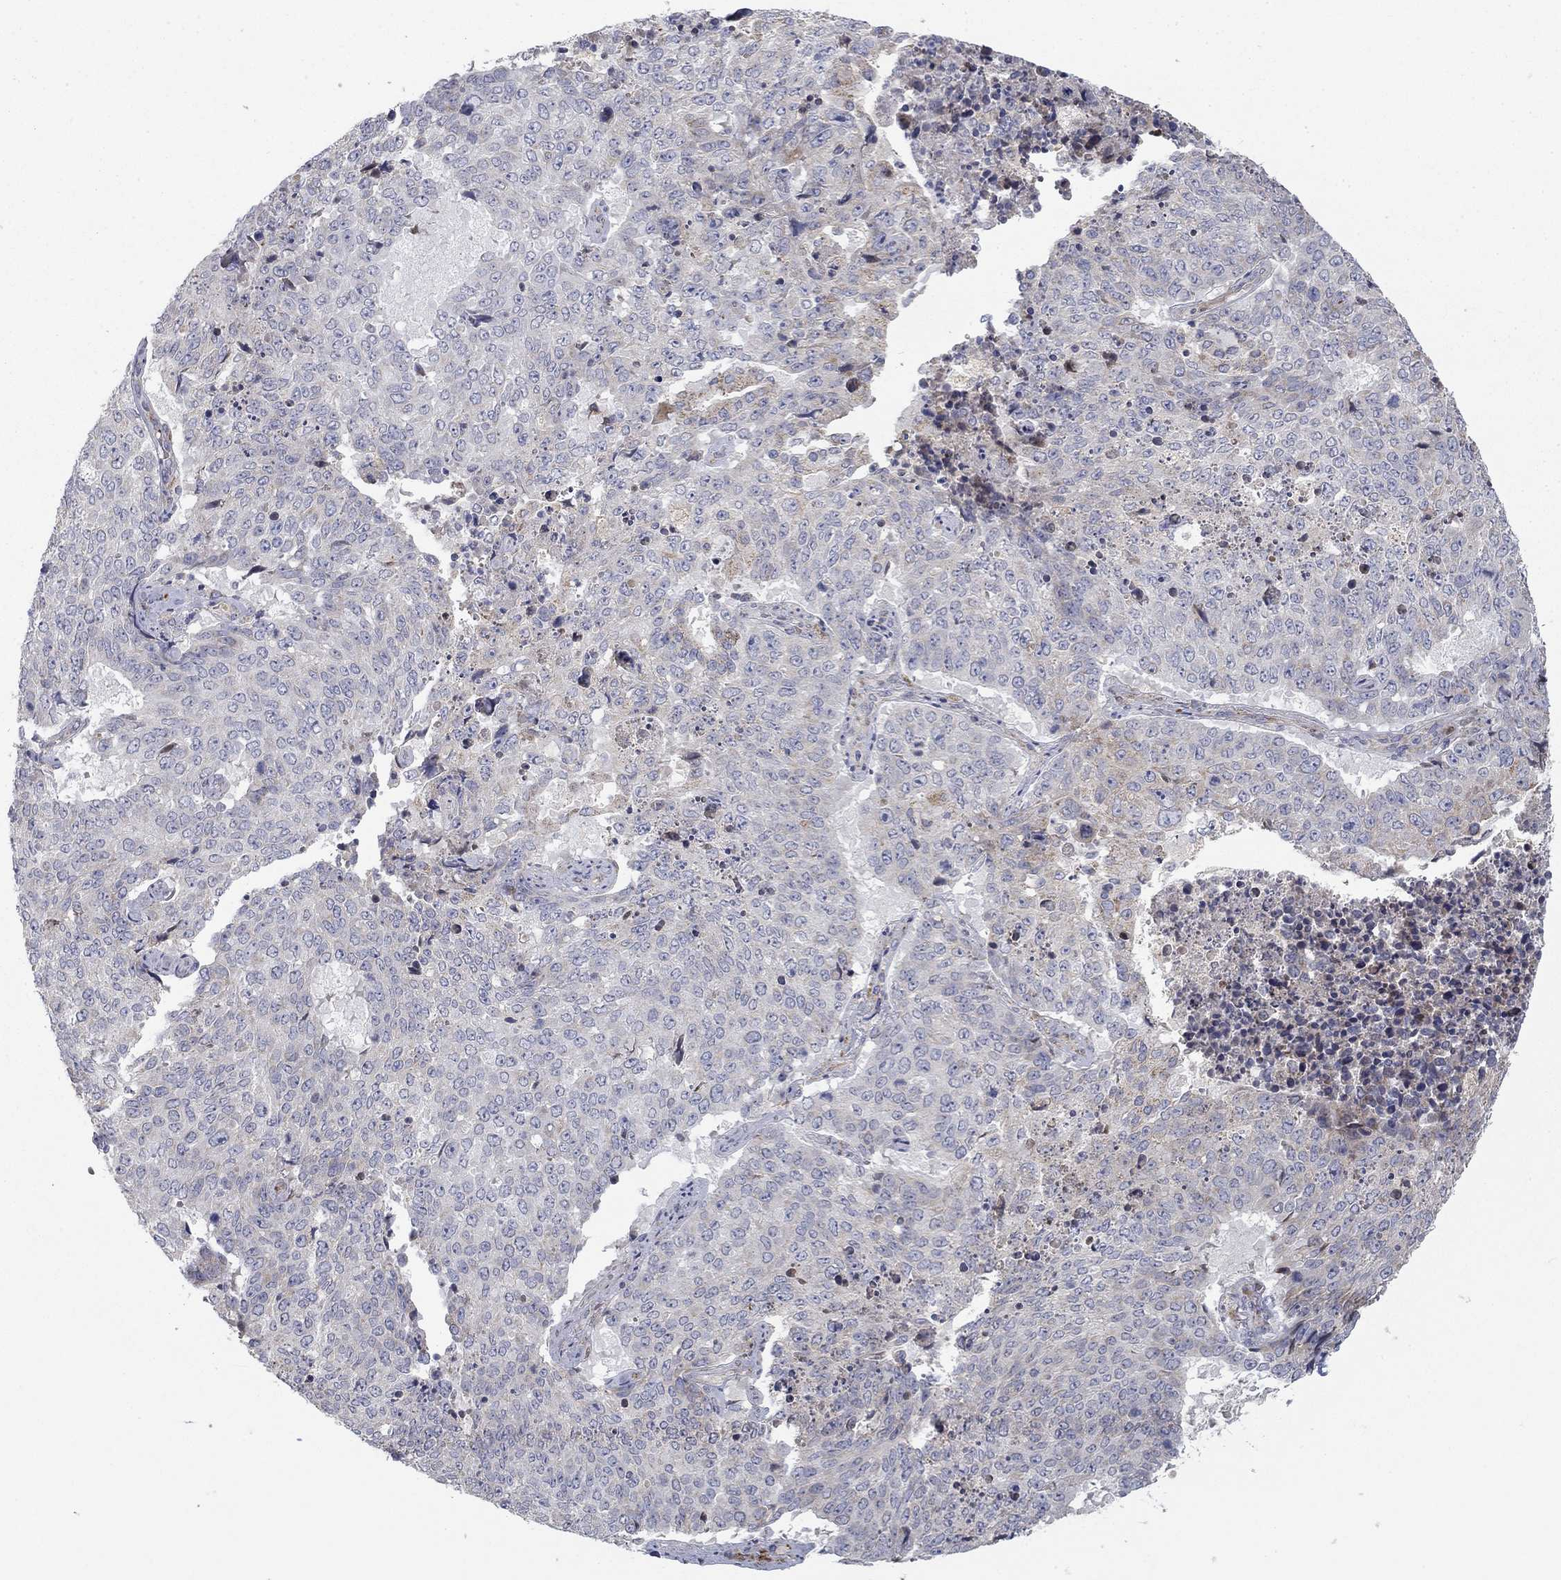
{"staining": {"intensity": "negative", "quantity": "none", "location": "none"}, "tissue": "lung cancer", "cell_type": "Tumor cells", "image_type": "cancer", "snomed": [{"axis": "morphology", "description": "Normal tissue, NOS"}, {"axis": "morphology", "description": "Squamous cell carcinoma, NOS"}, {"axis": "topography", "description": "Bronchus"}, {"axis": "topography", "description": "Lung"}], "caption": "The immunohistochemistry micrograph has no significant expression in tumor cells of squamous cell carcinoma (lung) tissue.", "gene": "MMAA", "patient": {"sex": "male", "age": 64}}